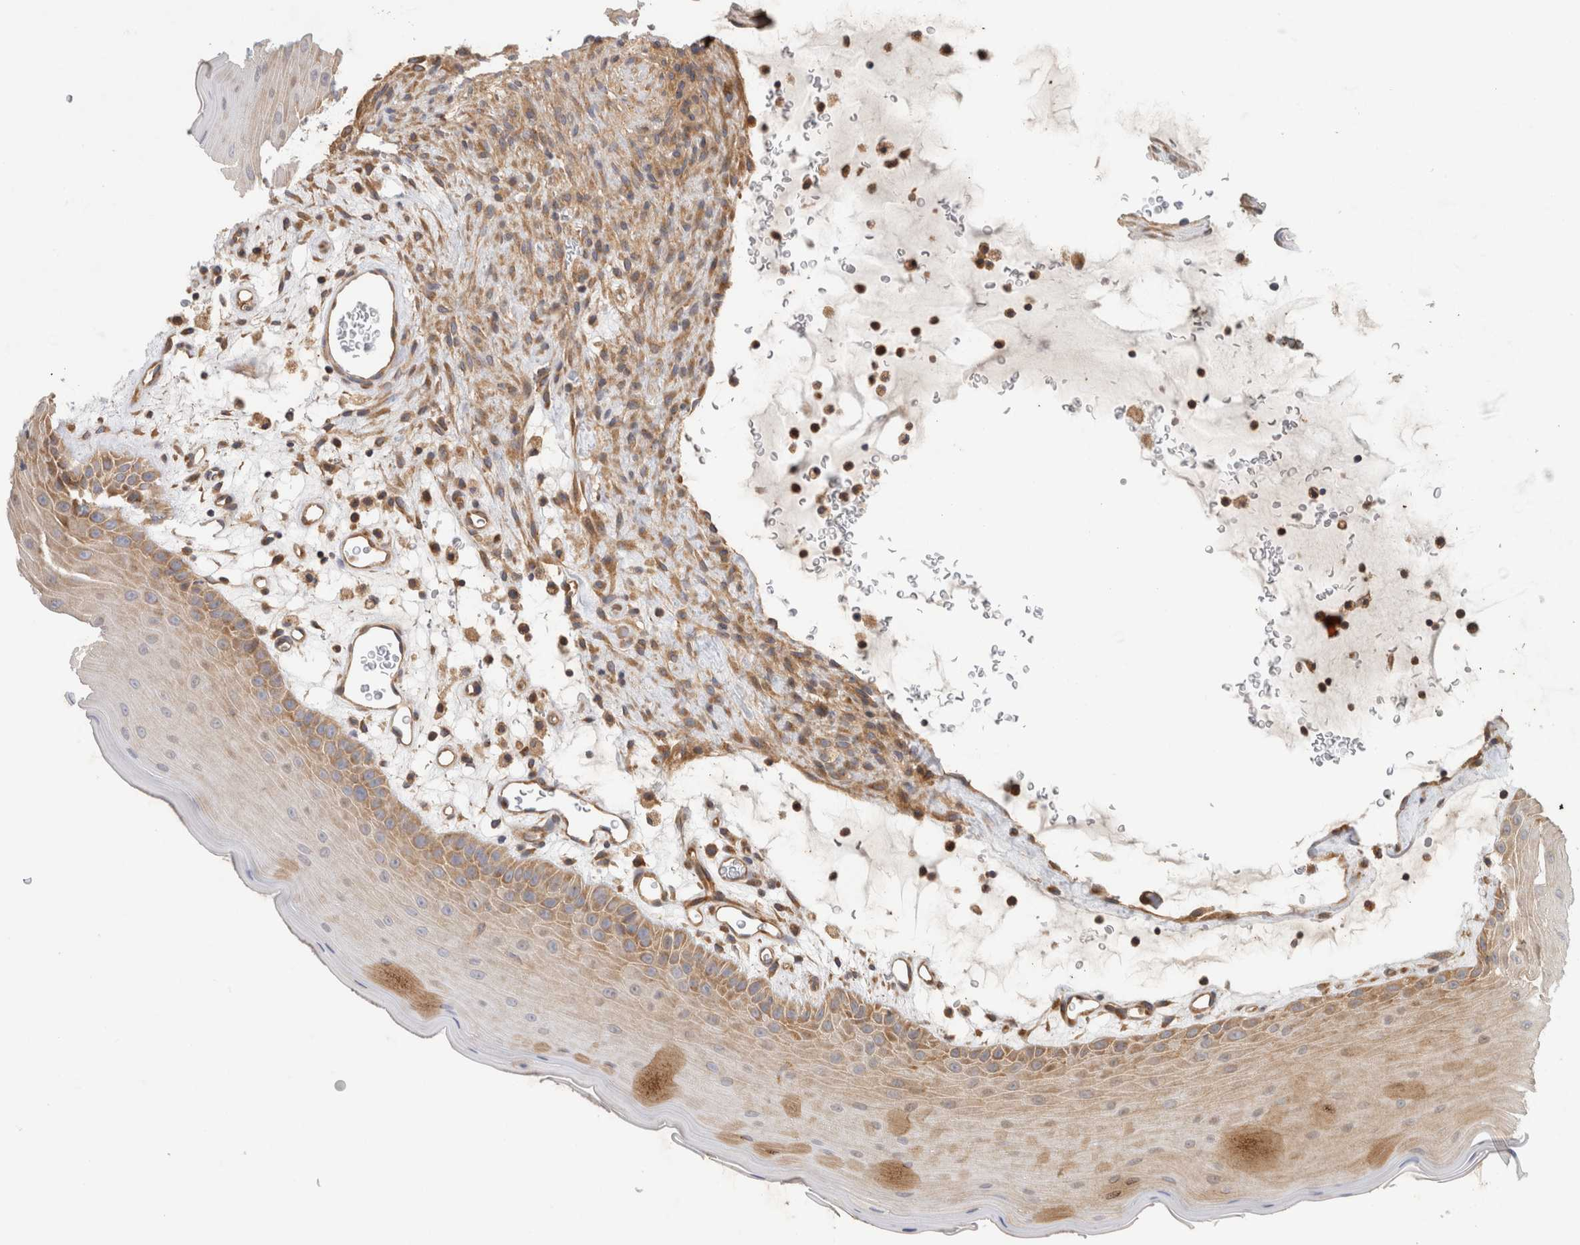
{"staining": {"intensity": "weak", "quantity": "25%-75%", "location": "cytoplasmic/membranous"}, "tissue": "oral mucosa", "cell_type": "Squamous epithelial cells", "image_type": "normal", "snomed": [{"axis": "morphology", "description": "Normal tissue, NOS"}, {"axis": "topography", "description": "Oral tissue"}], "caption": "Immunohistochemistry (IHC) staining of unremarkable oral mucosa, which displays low levels of weak cytoplasmic/membranous staining in approximately 25%-75% of squamous epithelial cells indicating weak cytoplasmic/membranous protein positivity. The staining was performed using DAB (3,3'-diaminobenzidine) (brown) for protein detection and nuclei were counterstained in hematoxylin (blue).", "gene": "GPR150", "patient": {"sex": "male", "age": 13}}